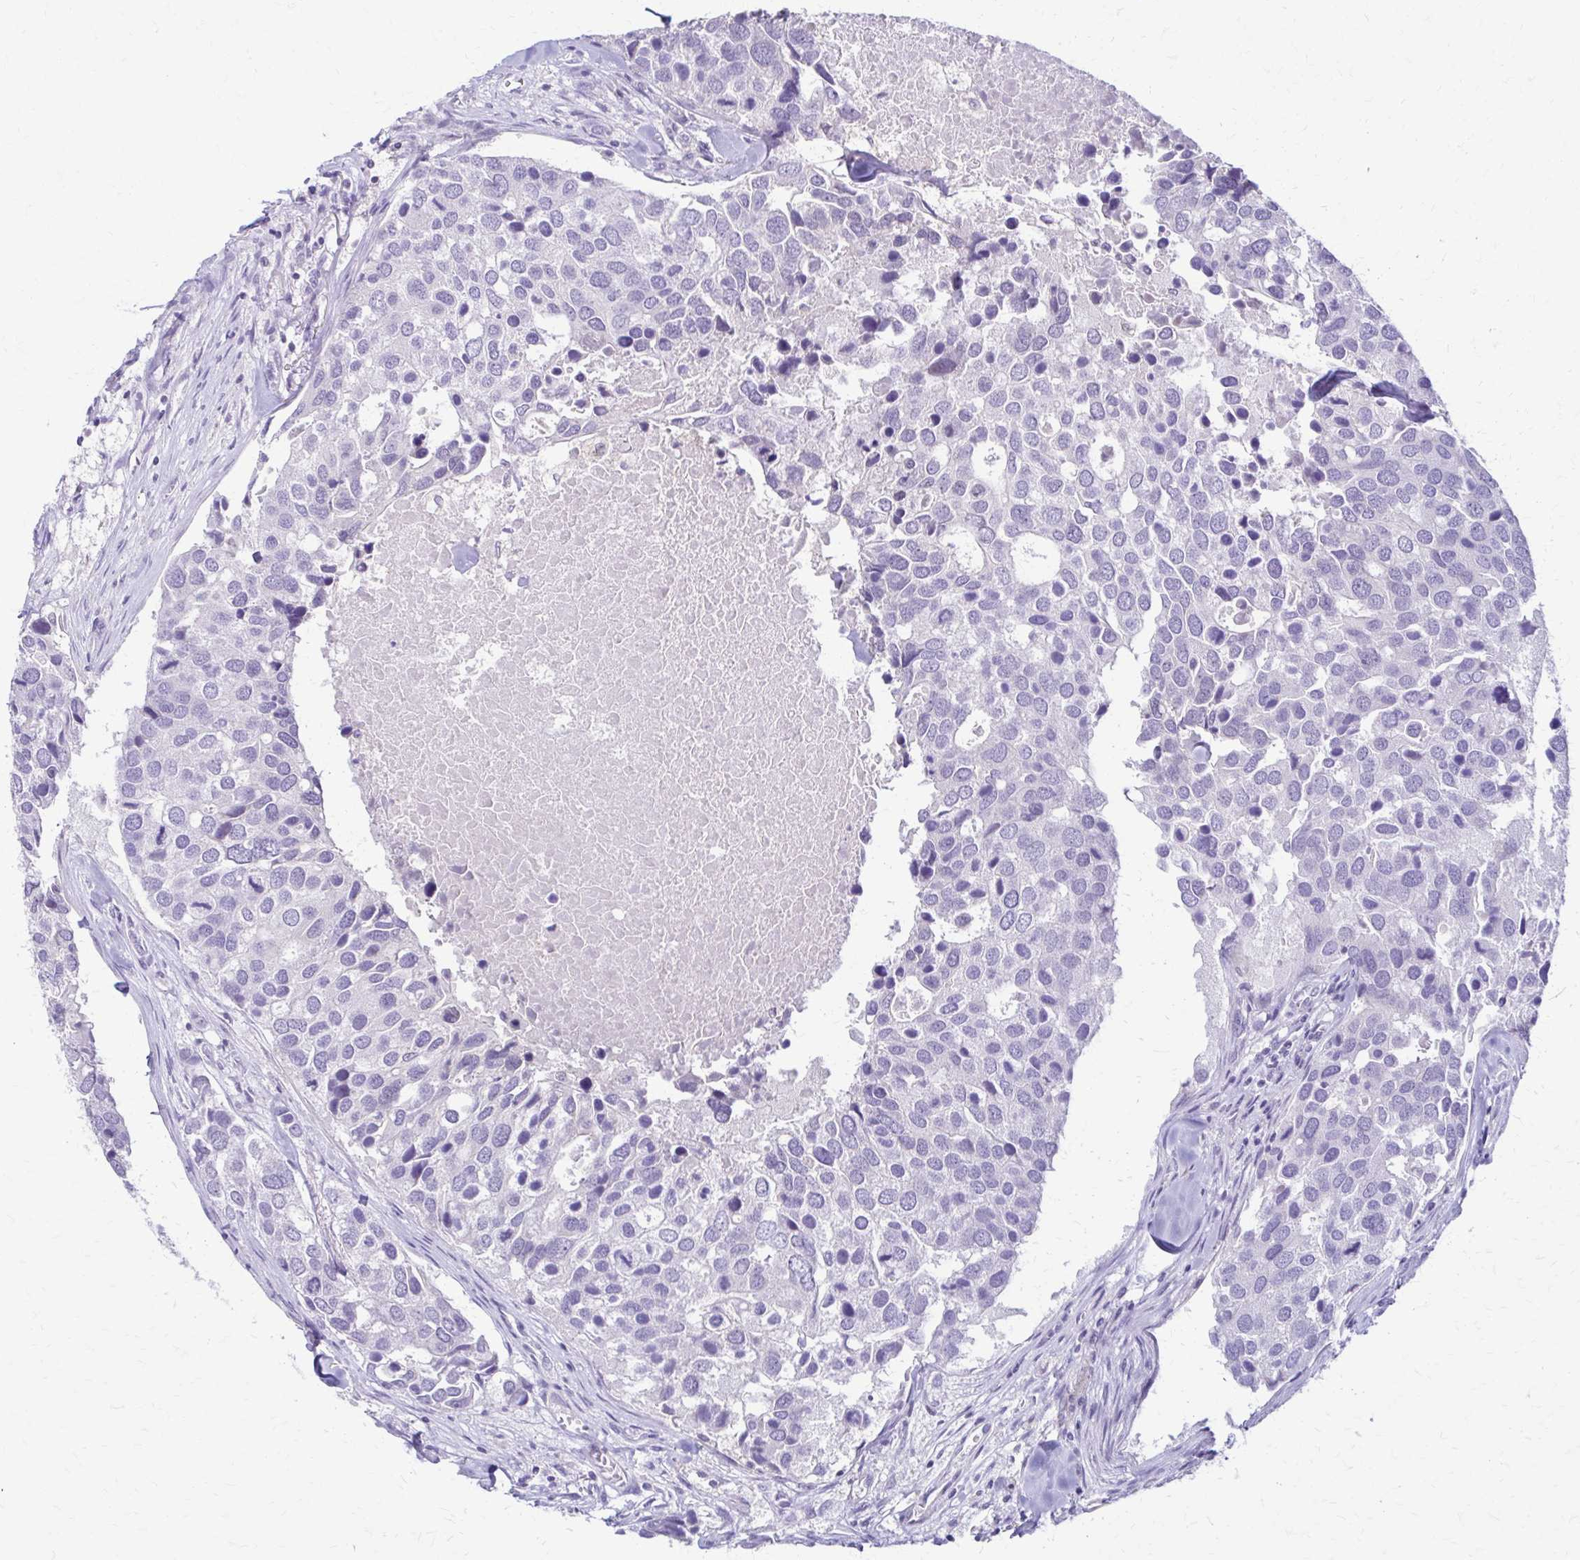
{"staining": {"intensity": "negative", "quantity": "none", "location": "none"}, "tissue": "breast cancer", "cell_type": "Tumor cells", "image_type": "cancer", "snomed": [{"axis": "morphology", "description": "Duct carcinoma"}, {"axis": "topography", "description": "Breast"}], "caption": "The histopathology image exhibits no staining of tumor cells in infiltrating ductal carcinoma (breast).", "gene": "PIK3AP1", "patient": {"sex": "female", "age": 83}}